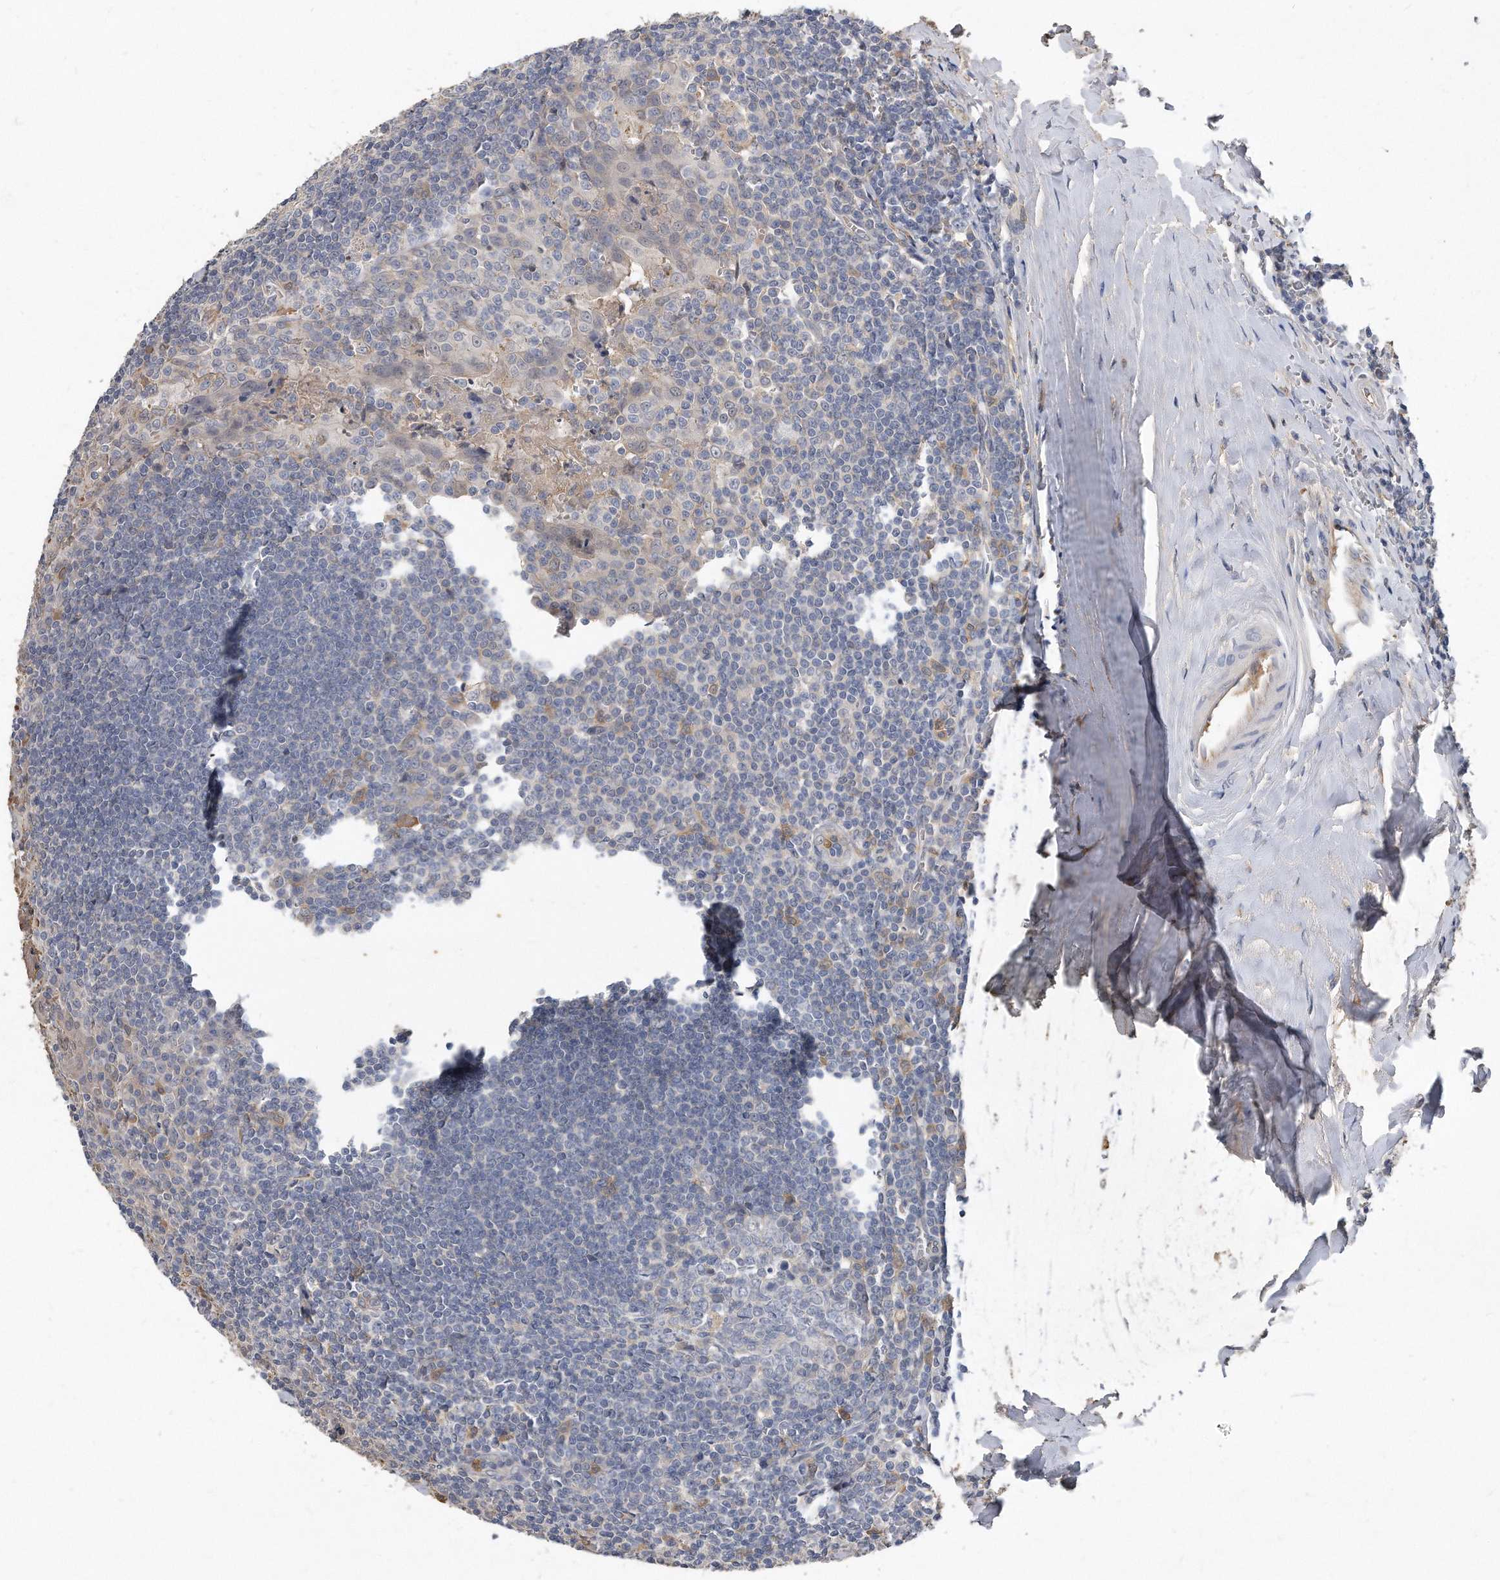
{"staining": {"intensity": "negative", "quantity": "none", "location": "none"}, "tissue": "tonsil", "cell_type": "Germinal center cells", "image_type": "normal", "snomed": [{"axis": "morphology", "description": "Normal tissue, NOS"}, {"axis": "topography", "description": "Tonsil"}], "caption": "Germinal center cells are negative for protein expression in benign human tonsil. (DAB IHC with hematoxylin counter stain).", "gene": "HOMER3", "patient": {"sex": "male", "age": 27}}